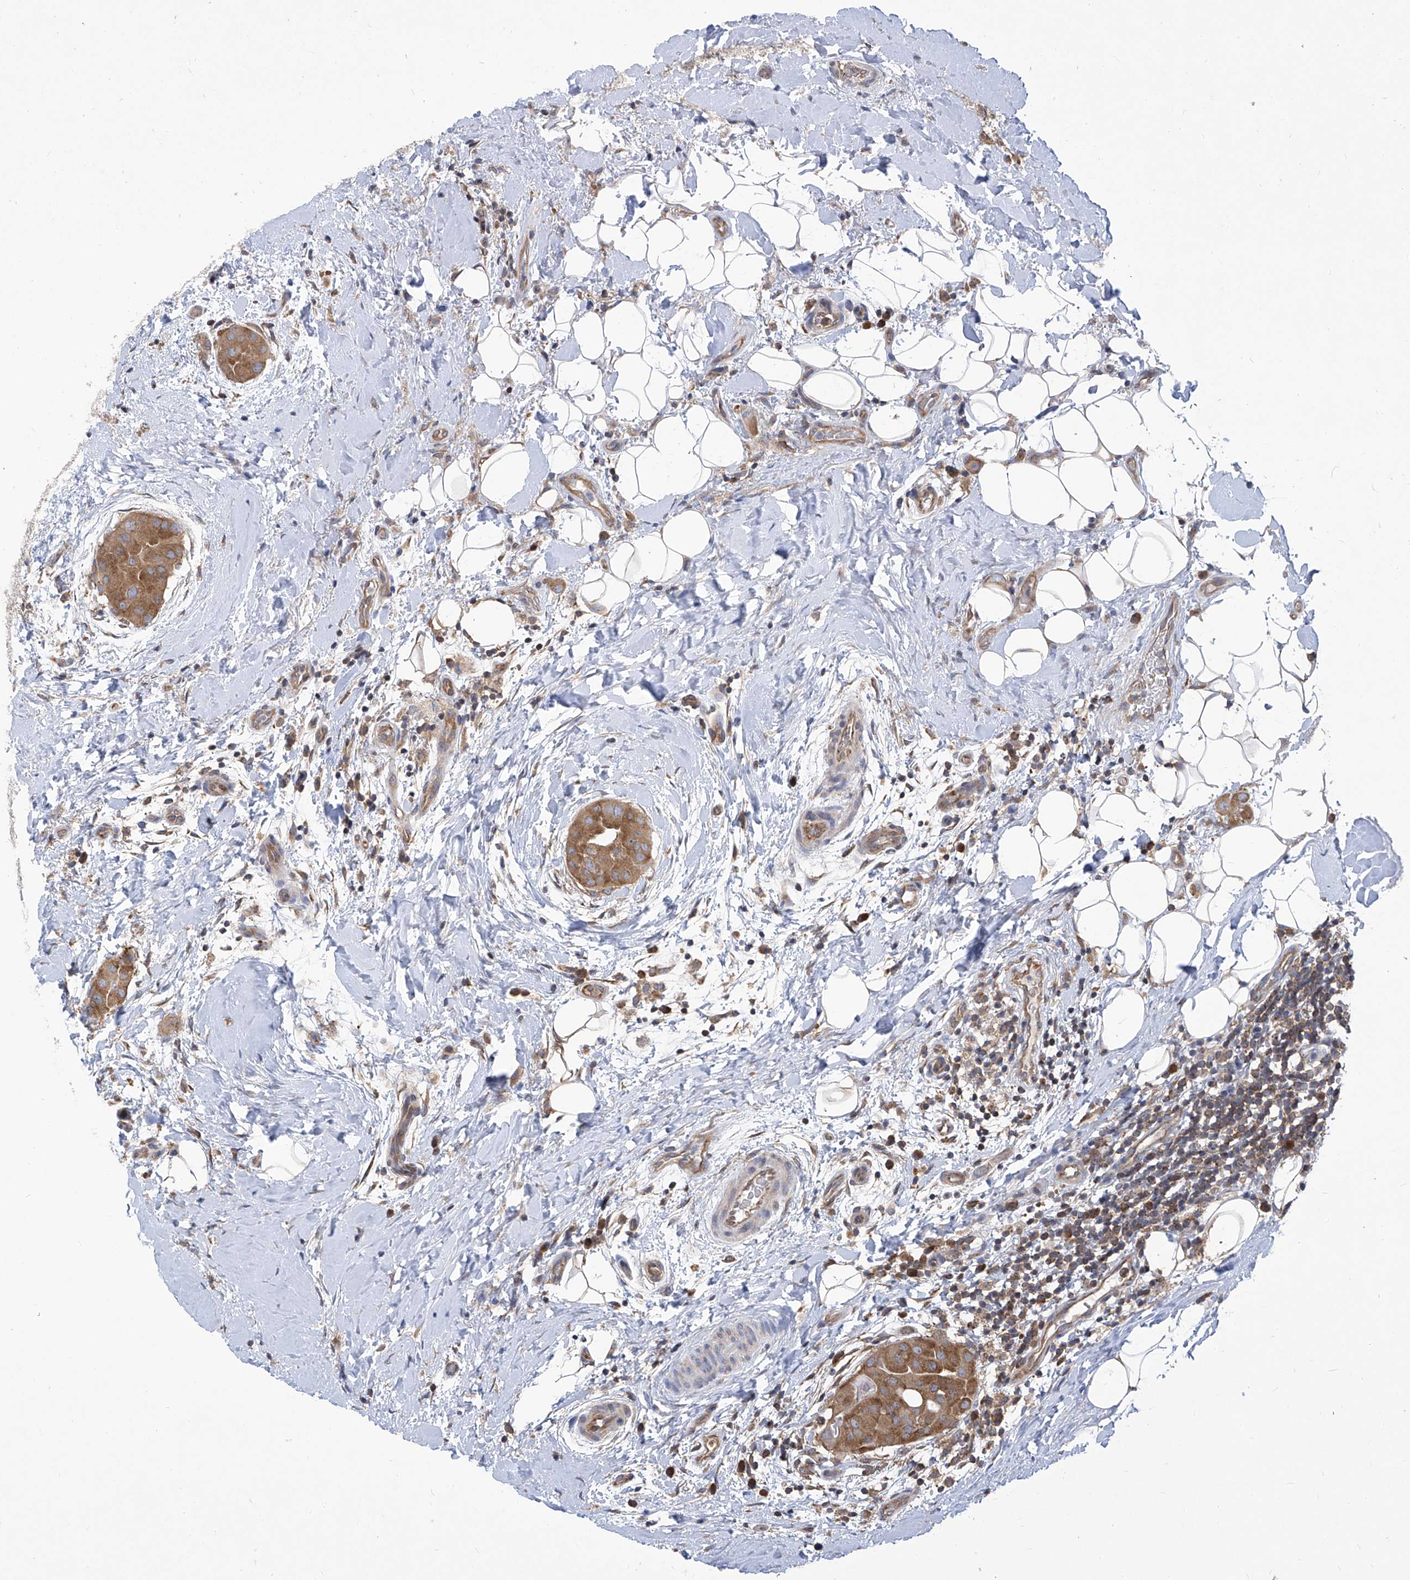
{"staining": {"intensity": "moderate", "quantity": ">75%", "location": "cytoplasmic/membranous"}, "tissue": "thyroid cancer", "cell_type": "Tumor cells", "image_type": "cancer", "snomed": [{"axis": "morphology", "description": "Papillary adenocarcinoma, NOS"}, {"axis": "topography", "description": "Thyroid gland"}], "caption": "Immunohistochemistry (IHC) staining of papillary adenocarcinoma (thyroid), which reveals medium levels of moderate cytoplasmic/membranous staining in approximately >75% of tumor cells indicating moderate cytoplasmic/membranous protein positivity. The staining was performed using DAB (brown) for protein detection and nuclei were counterstained in hematoxylin (blue).", "gene": "EIF3M", "patient": {"sex": "male", "age": 33}}